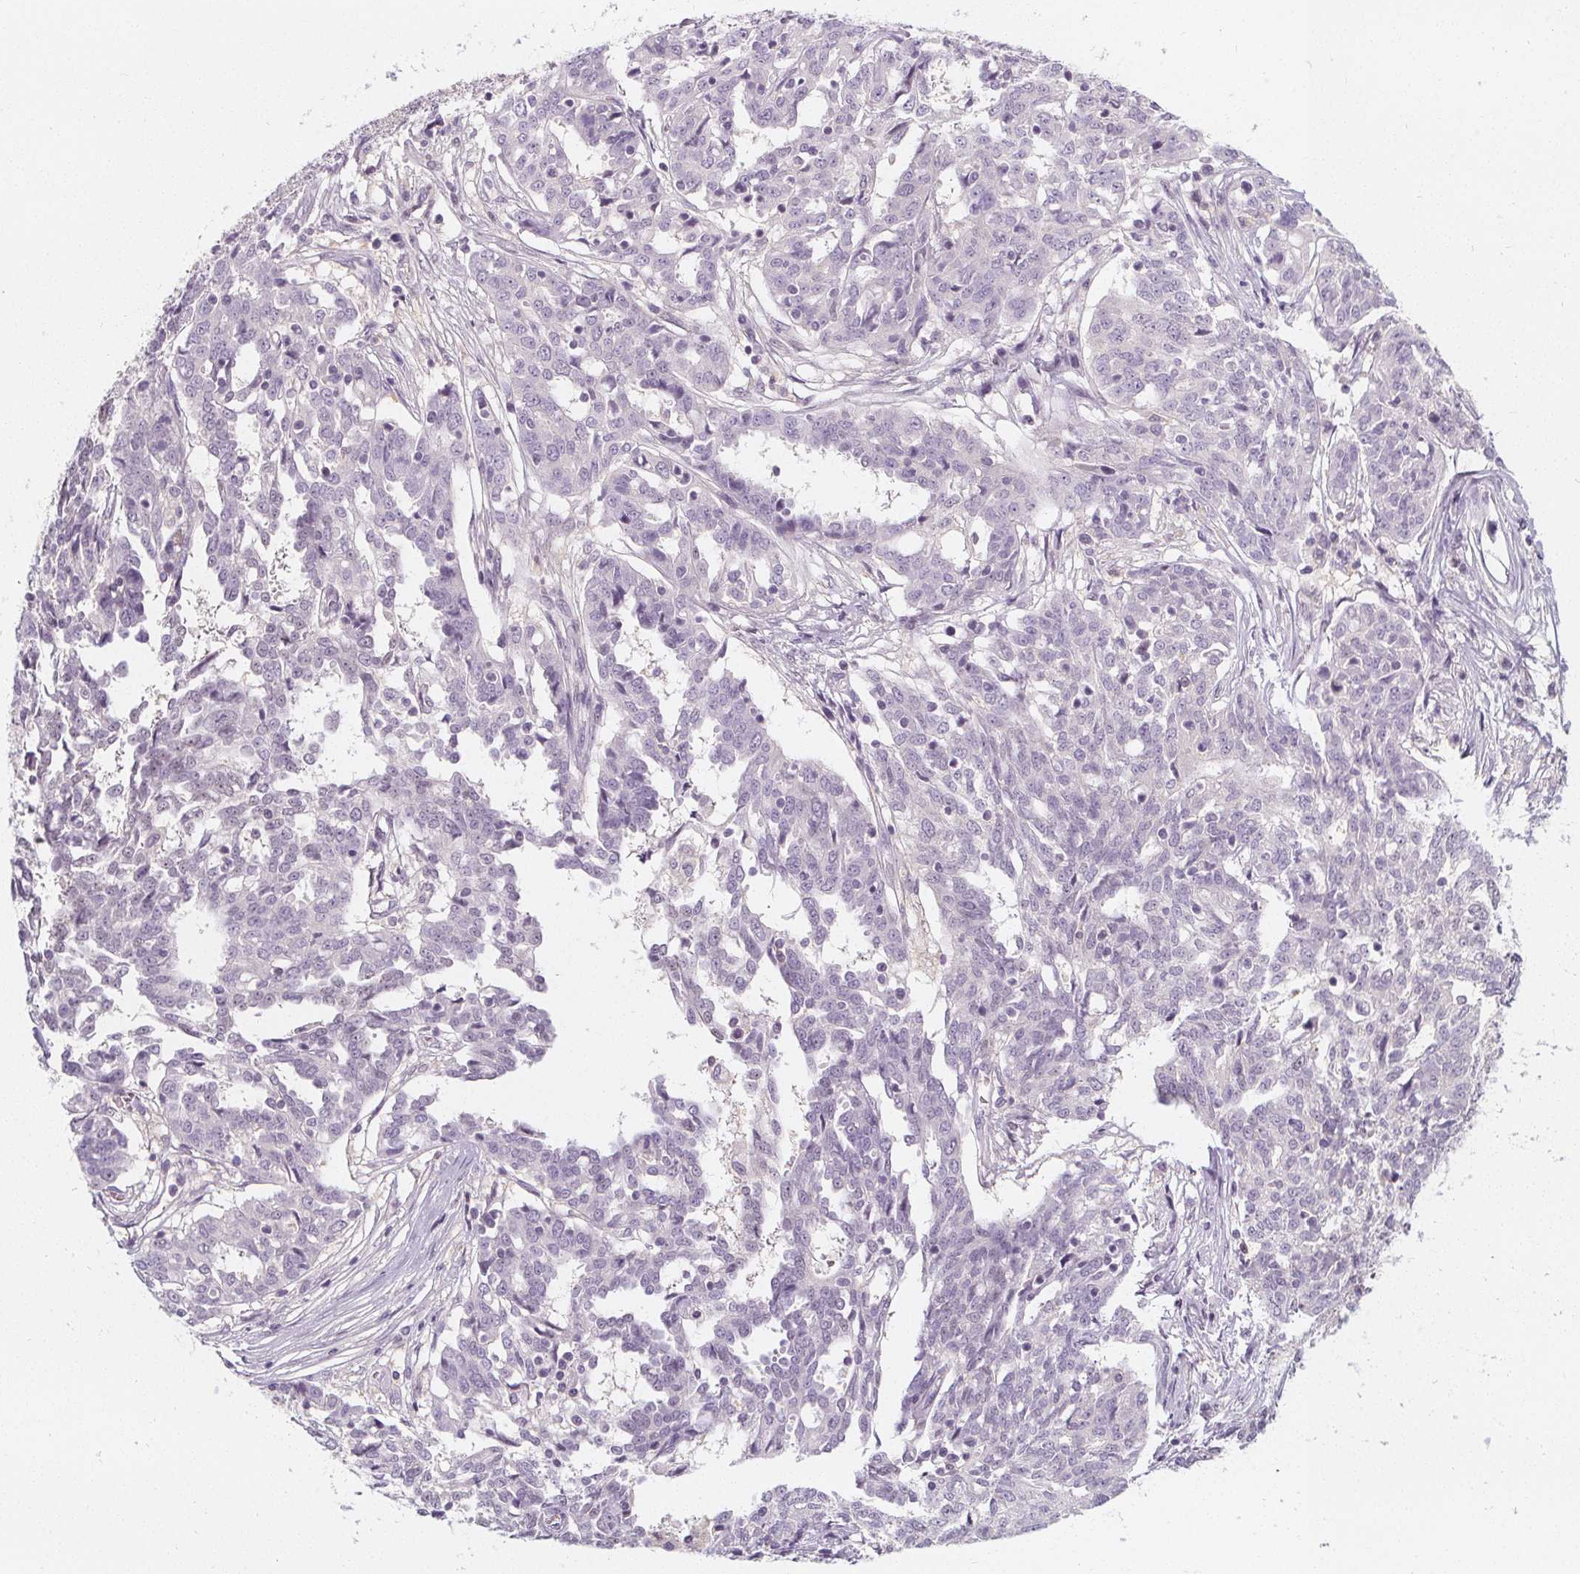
{"staining": {"intensity": "negative", "quantity": "none", "location": "none"}, "tissue": "ovarian cancer", "cell_type": "Tumor cells", "image_type": "cancer", "snomed": [{"axis": "morphology", "description": "Cystadenocarcinoma, serous, NOS"}, {"axis": "topography", "description": "Ovary"}], "caption": "An immunohistochemistry (IHC) photomicrograph of ovarian serous cystadenocarcinoma is shown. There is no staining in tumor cells of ovarian serous cystadenocarcinoma.", "gene": "UGP2", "patient": {"sex": "female", "age": 67}}